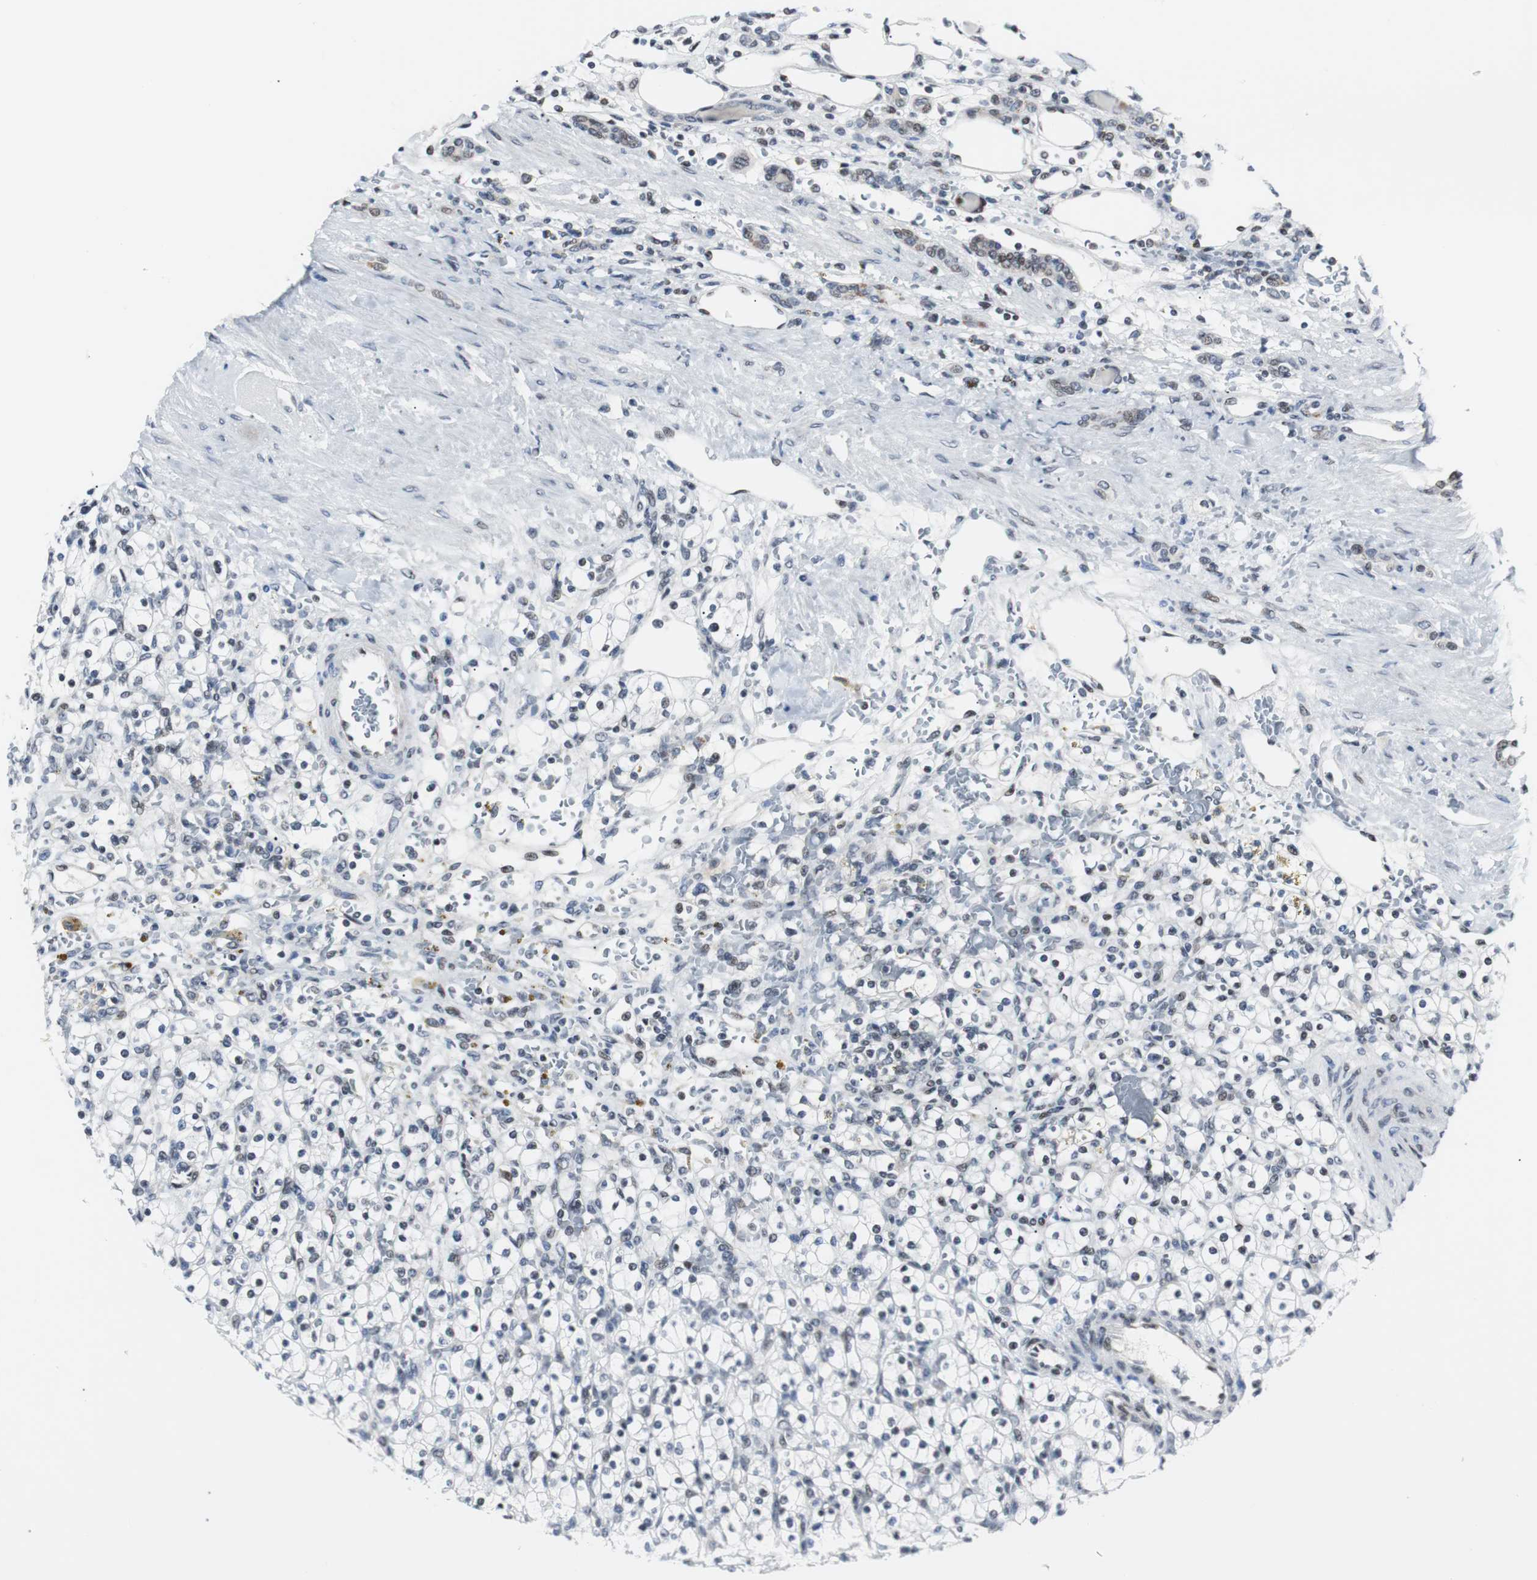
{"staining": {"intensity": "weak", "quantity": "25%-75%", "location": "nuclear"}, "tissue": "renal cancer", "cell_type": "Tumor cells", "image_type": "cancer", "snomed": [{"axis": "morphology", "description": "Normal tissue, NOS"}, {"axis": "morphology", "description": "Adenocarcinoma, NOS"}, {"axis": "topography", "description": "Kidney"}], "caption": "Immunohistochemistry (IHC) photomicrograph of adenocarcinoma (renal) stained for a protein (brown), which exhibits low levels of weak nuclear expression in about 25%-75% of tumor cells.", "gene": "MTA1", "patient": {"sex": "female", "age": 55}}